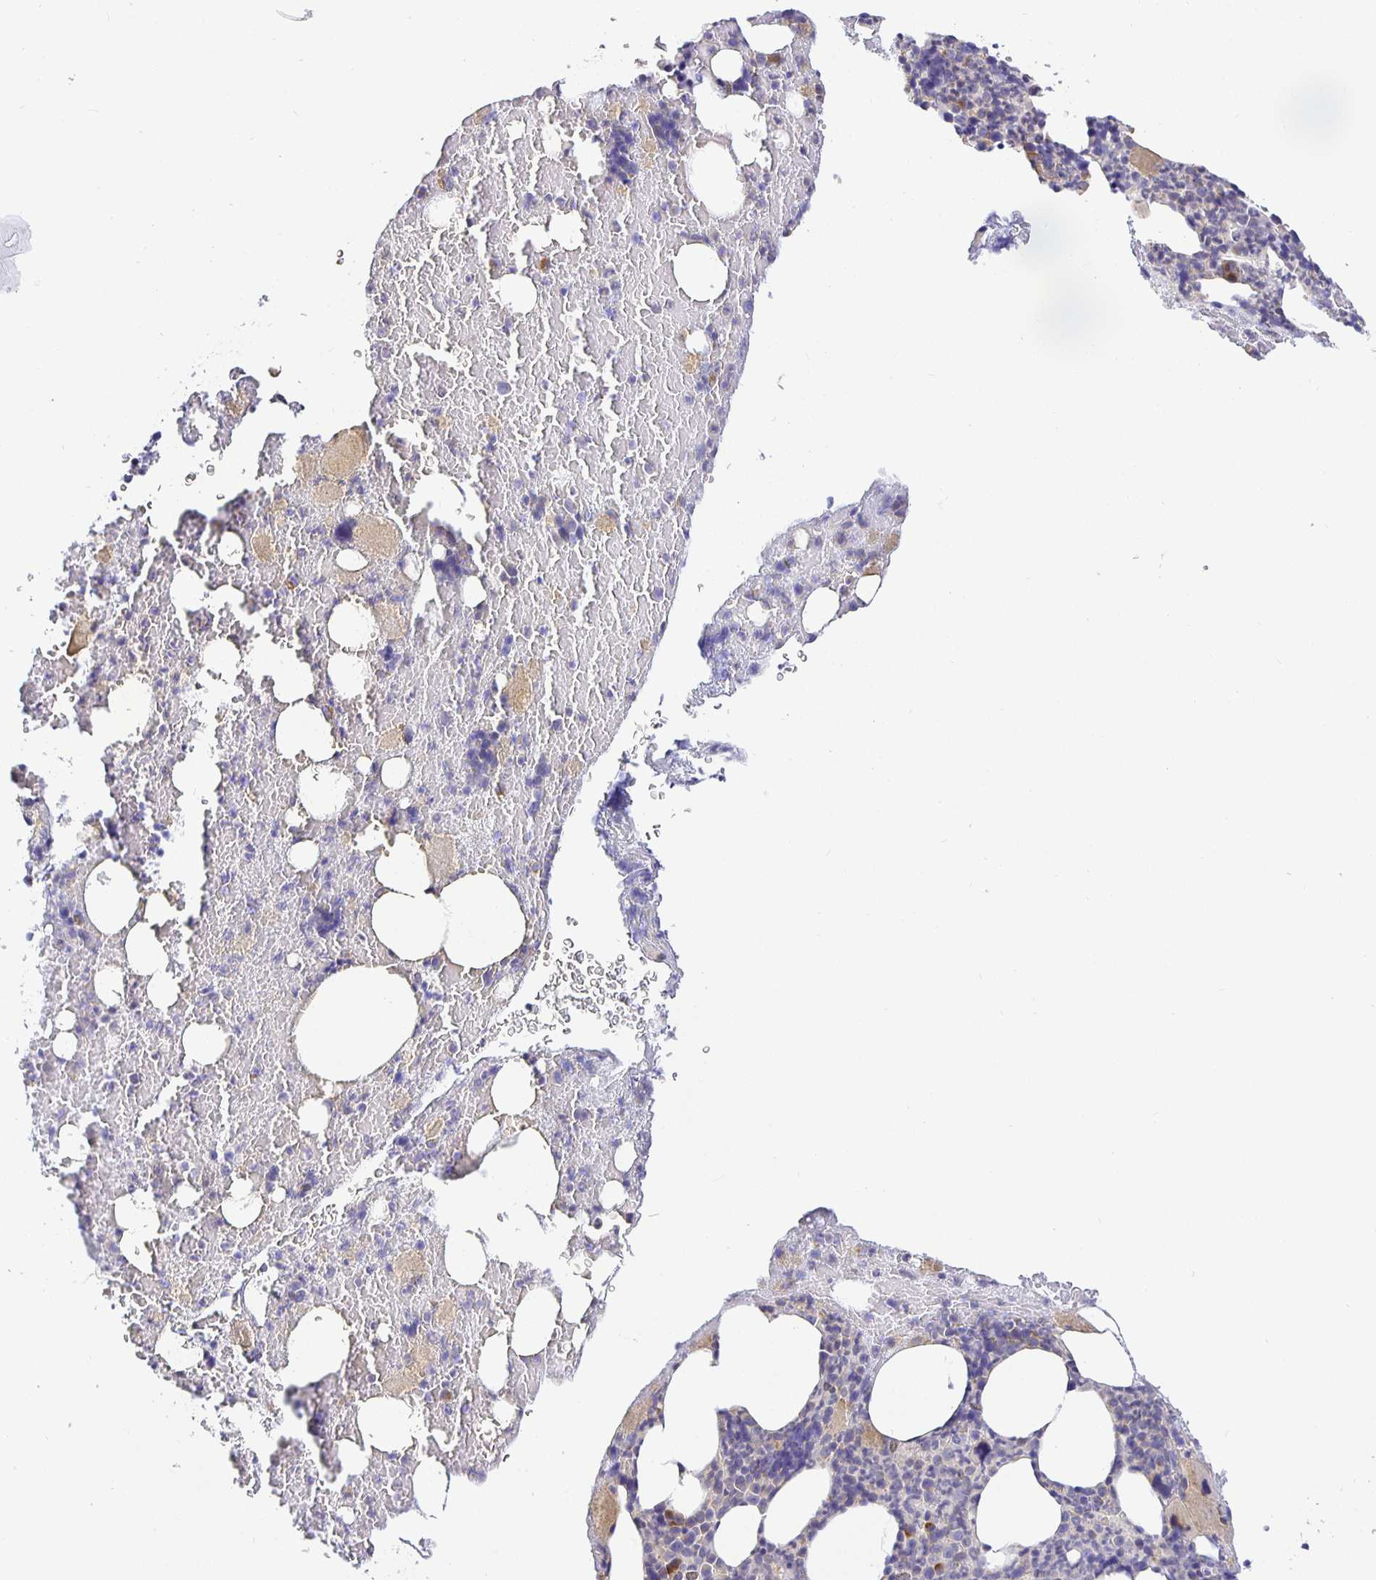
{"staining": {"intensity": "negative", "quantity": "none", "location": "none"}, "tissue": "bone marrow", "cell_type": "Hematopoietic cells", "image_type": "normal", "snomed": [{"axis": "morphology", "description": "Normal tissue, NOS"}, {"axis": "topography", "description": "Bone marrow"}], "caption": "Histopathology image shows no protein positivity in hematopoietic cells of normal bone marrow.", "gene": "OPALIN", "patient": {"sex": "female", "age": 59}}